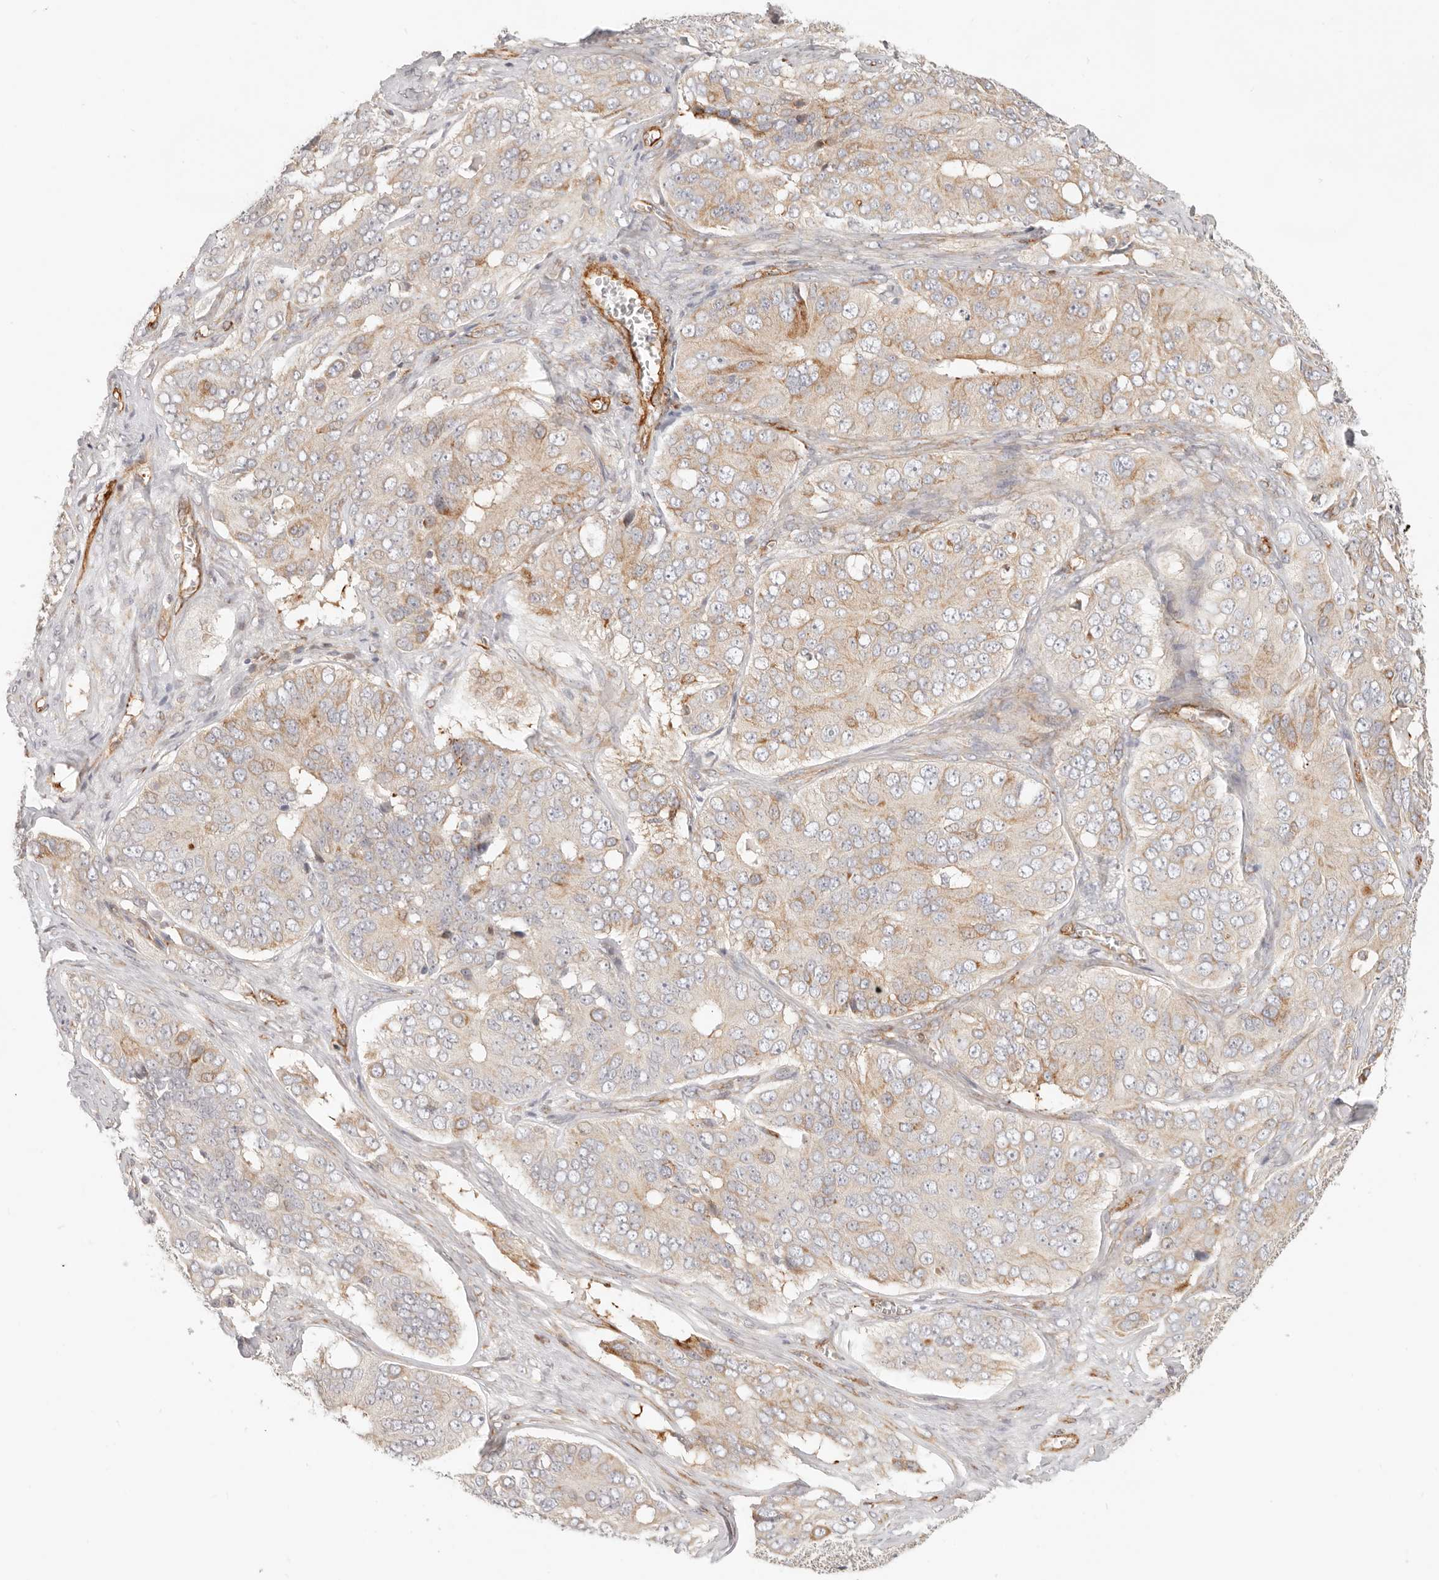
{"staining": {"intensity": "weak", "quantity": "<25%", "location": "cytoplasmic/membranous"}, "tissue": "ovarian cancer", "cell_type": "Tumor cells", "image_type": "cancer", "snomed": [{"axis": "morphology", "description": "Carcinoma, endometroid"}, {"axis": "topography", "description": "Ovary"}], "caption": "IHC micrograph of ovarian cancer (endometroid carcinoma) stained for a protein (brown), which demonstrates no positivity in tumor cells. (DAB immunohistochemistry, high magnification).", "gene": "SASS6", "patient": {"sex": "female", "age": 51}}